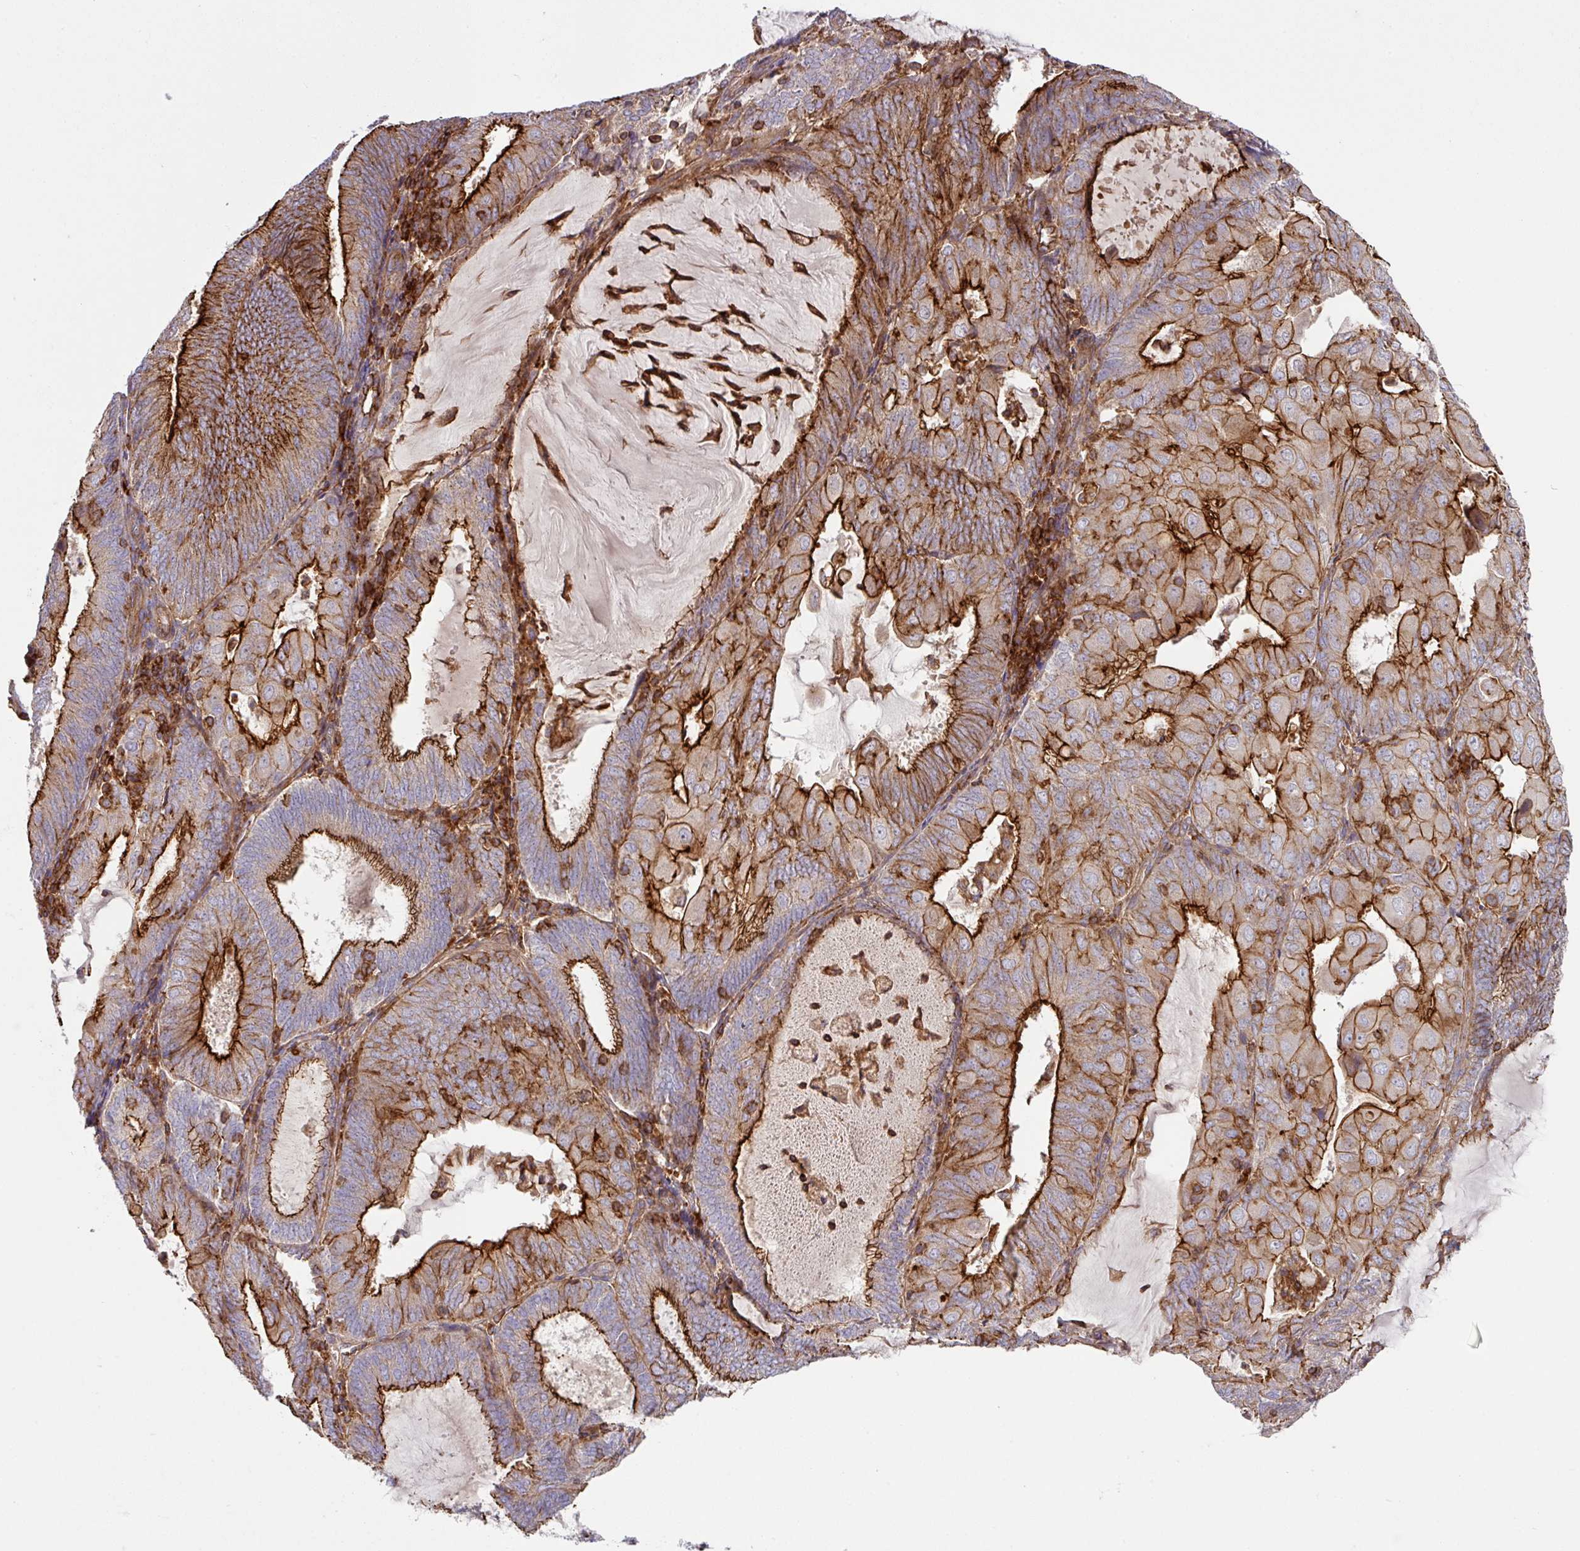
{"staining": {"intensity": "strong", "quantity": ">75%", "location": "cytoplasmic/membranous"}, "tissue": "endometrial cancer", "cell_type": "Tumor cells", "image_type": "cancer", "snomed": [{"axis": "morphology", "description": "Adenocarcinoma, NOS"}, {"axis": "topography", "description": "Endometrium"}], "caption": "Immunohistochemistry (IHC) of human endometrial adenocarcinoma demonstrates high levels of strong cytoplasmic/membranous staining in about >75% of tumor cells.", "gene": "RIC1", "patient": {"sex": "female", "age": 81}}